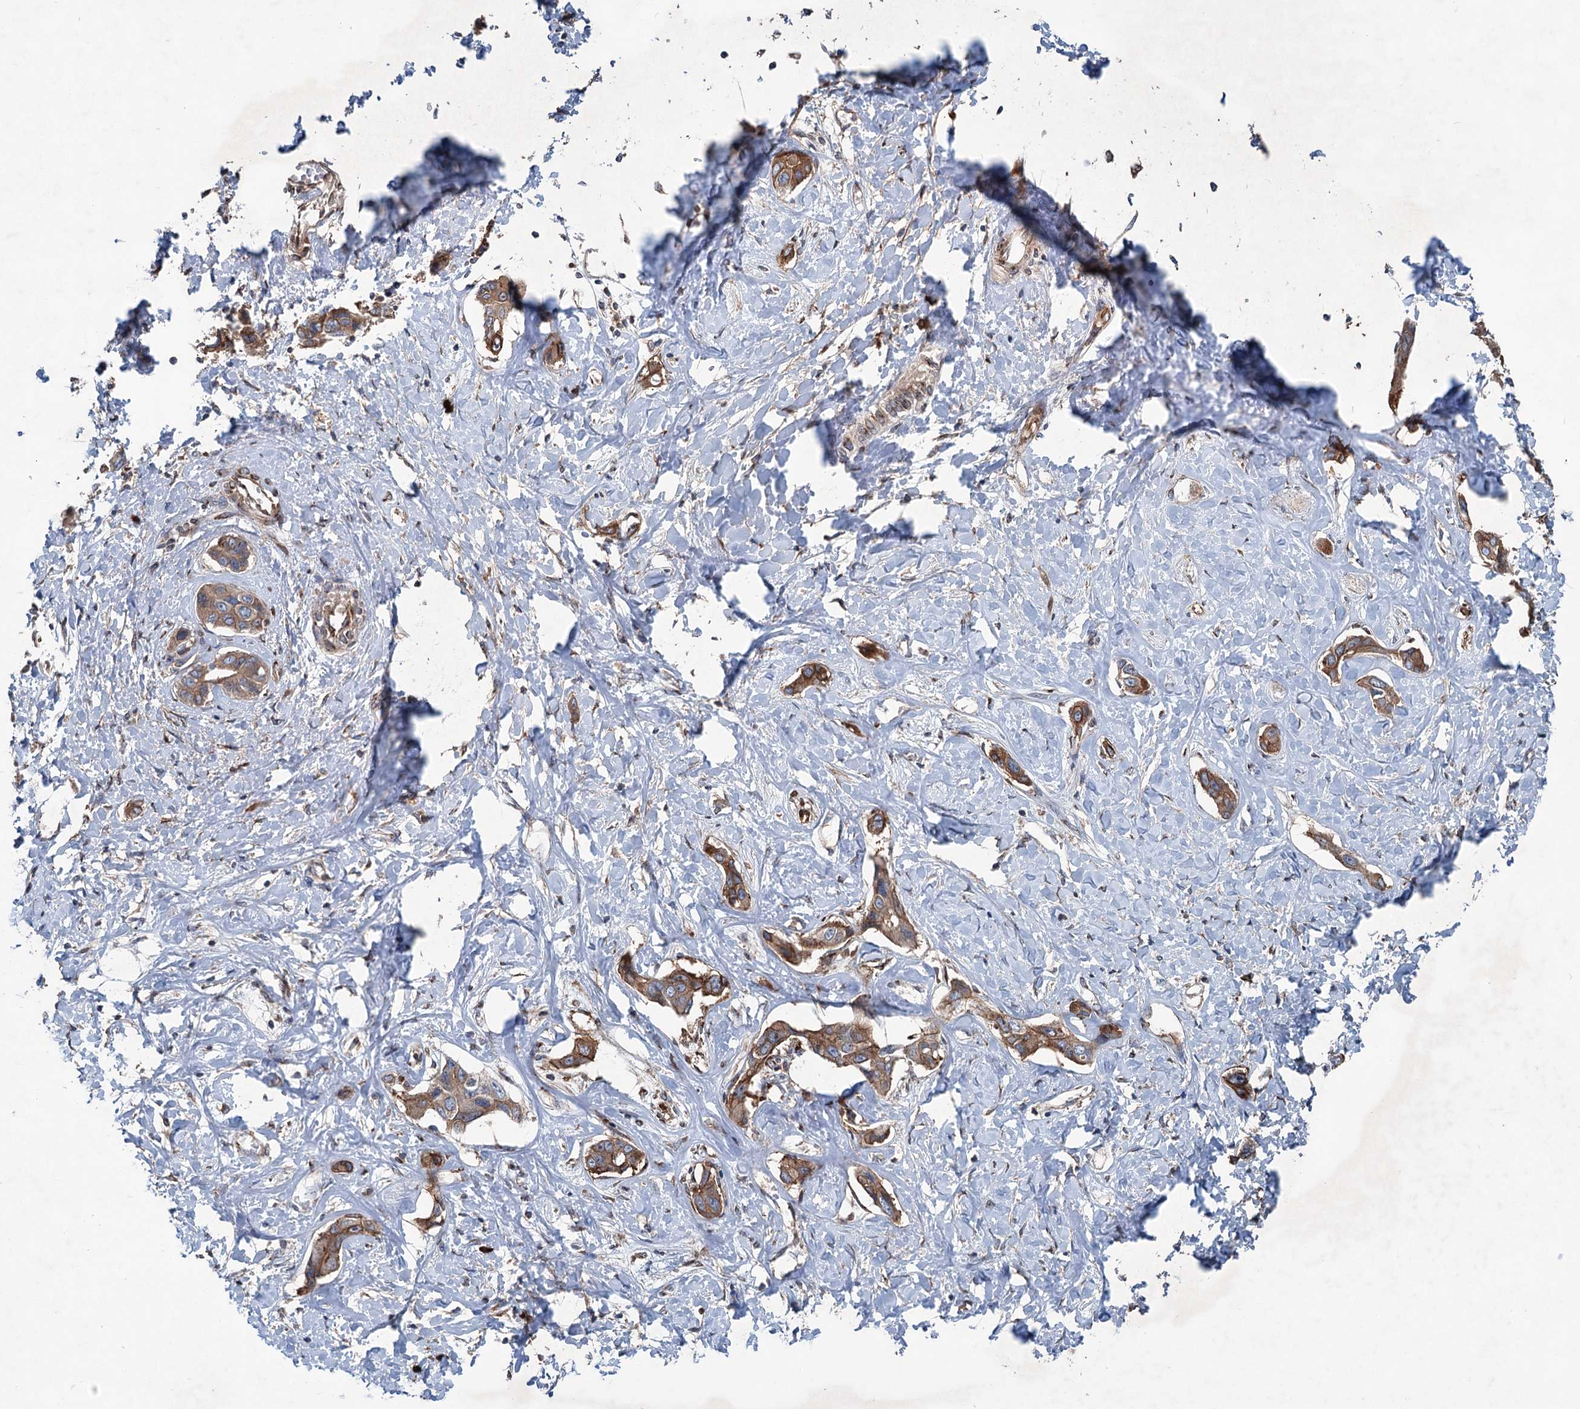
{"staining": {"intensity": "moderate", "quantity": ">75%", "location": "cytoplasmic/membranous"}, "tissue": "liver cancer", "cell_type": "Tumor cells", "image_type": "cancer", "snomed": [{"axis": "morphology", "description": "Cholangiocarcinoma"}, {"axis": "topography", "description": "Liver"}], "caption": "Immunohistochemical staining of cholangiocarcinoma (liver) demonstrates medium levels of moderate cytoplasmic/membranous protein positivity in approximately >75% of tumor cells.", "gene": "CALCOCO1", "patient": {"sex": "male", "age": 59}}